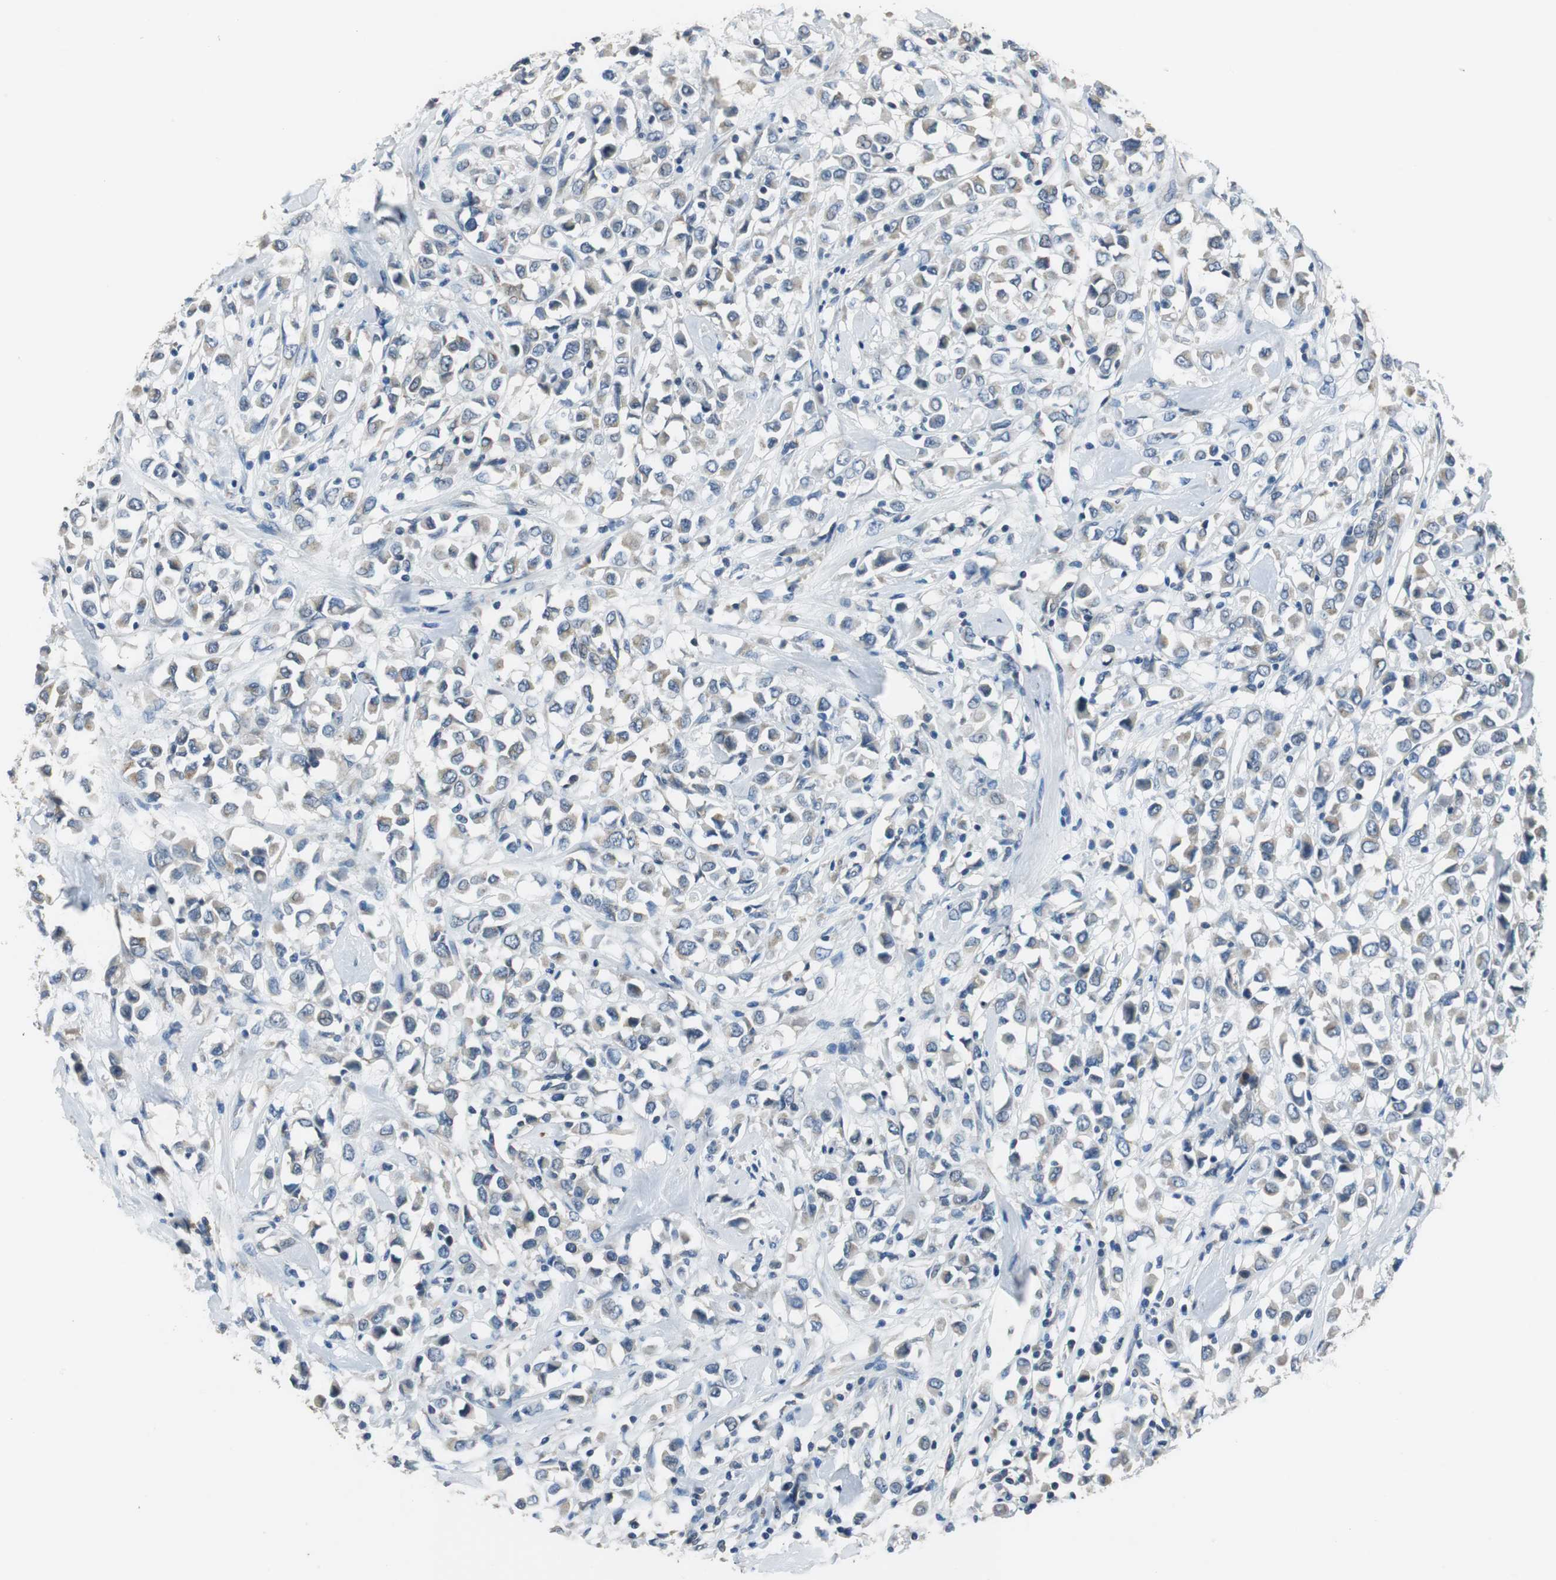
{"staining": {"intensity": "weak", "quantity": "<25%", "location": "cytoplasmic/membranous"}, "tissue": "breast cancer", "cell_type": "Tumor cells", "image_type": "cancer", "snomed": [{"axis": "morphology", "description": "Duct carcinoma"}, {"axis": "topography", "description": "Breast"}], "caption": "Immunohistochemistry of breast cancer displays no positivity in tumor cells.", "gene": "MTIF2", "patient": {"sex": "female", "age": 61}}